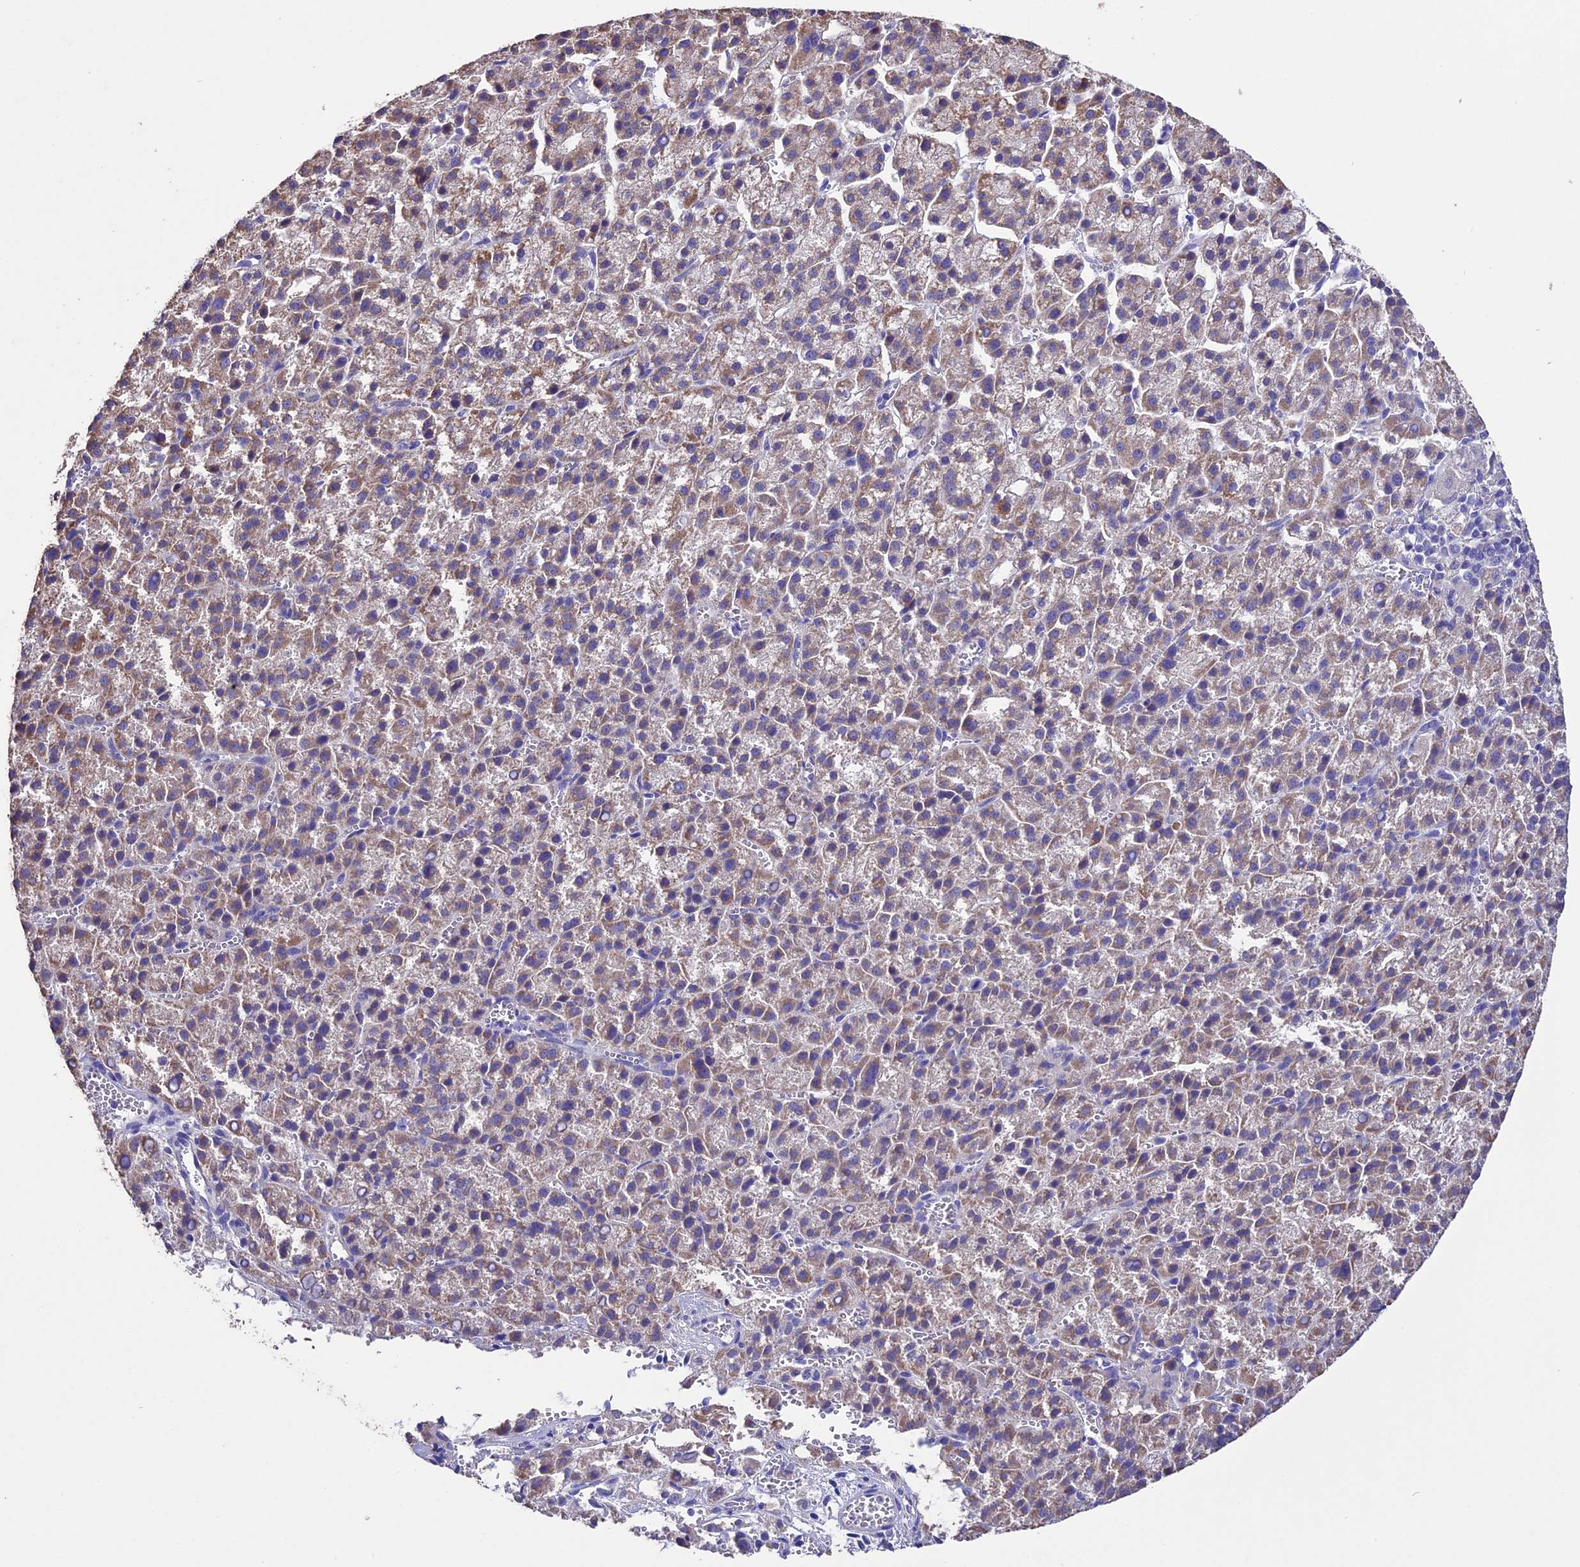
{"staining": {"intensity": "weak", "quantity": "25%-75%", "location": "cytoplasmic/membranous"}, "tissue": "liver cancer", "cell_type": "Tumor cells", "image_type": "cancer", "snomed": [{"axis": "morphology", "description": "Carcinoma, Hepatocellular, NOS"}, {"axis": "topography", "description": "Liver"}], "caption": "Liver cancer tissue displays weak cytoplasmic/membranous positivity in about 25%-75% of tumor cells, visualized by immunohistochemistry.", "gene": "DIS3L", "patient": {"sex": "female", "age": 58}}